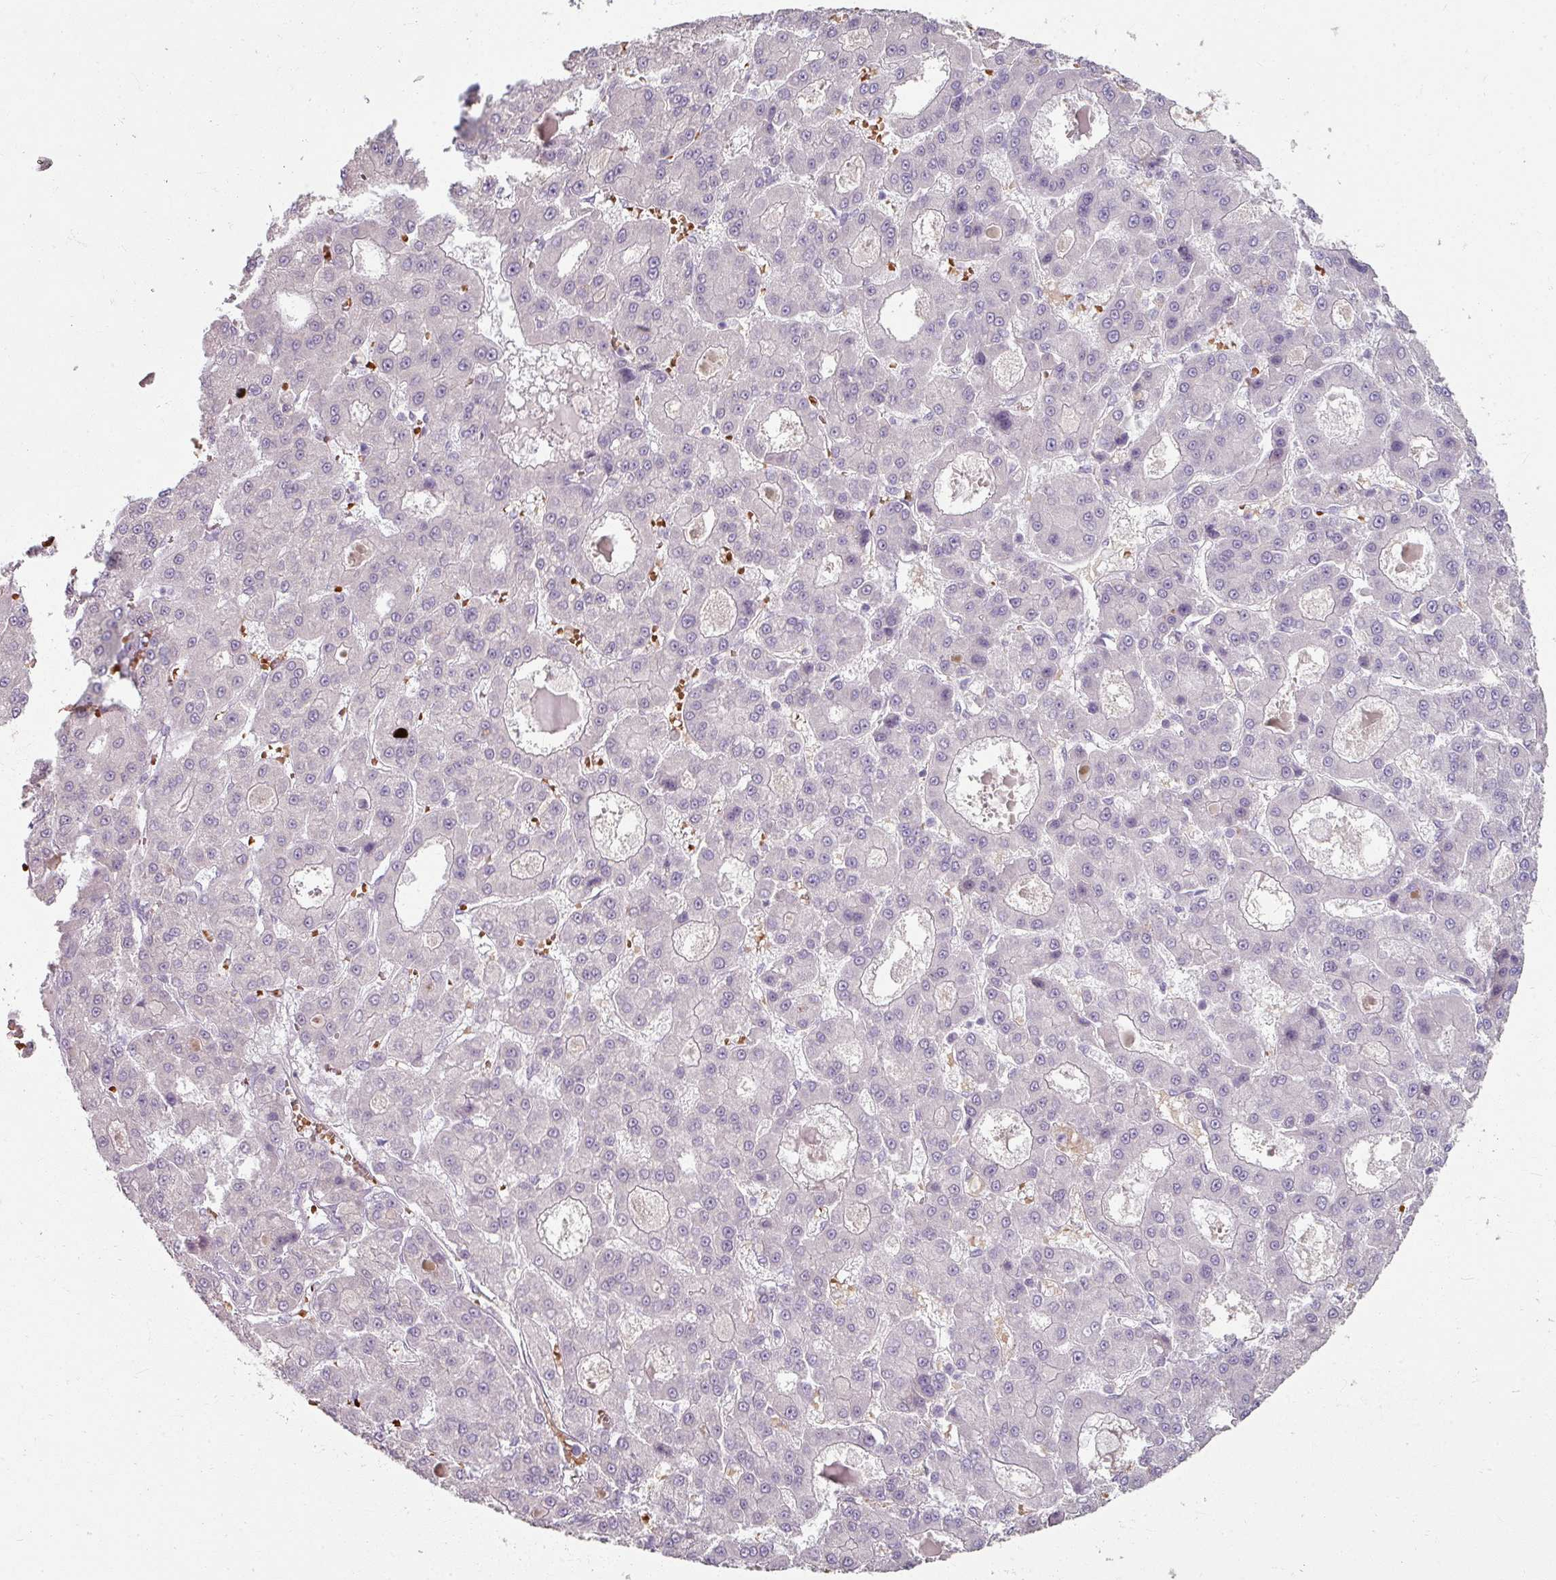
{"staining": {"intensity": "negative", "quantity": "none", "location": "none"}, "tissue": "liver cancer", "cell_type": "Tumor cells", "image_type": "cancer", "snomed": [{"axis": "morphology", "description": "Carcinoma, Hepatocellular, NOS"}, {"axis": "topography", "description": "Liver"}], "caption": "This is an immunohistochemistry (IHC) micrograph of liver hepatocellular carcinoma. There is no positivity in tumor cells.", "gene": "KMT5C", "patient": {"sex": "male", "age": 70}}